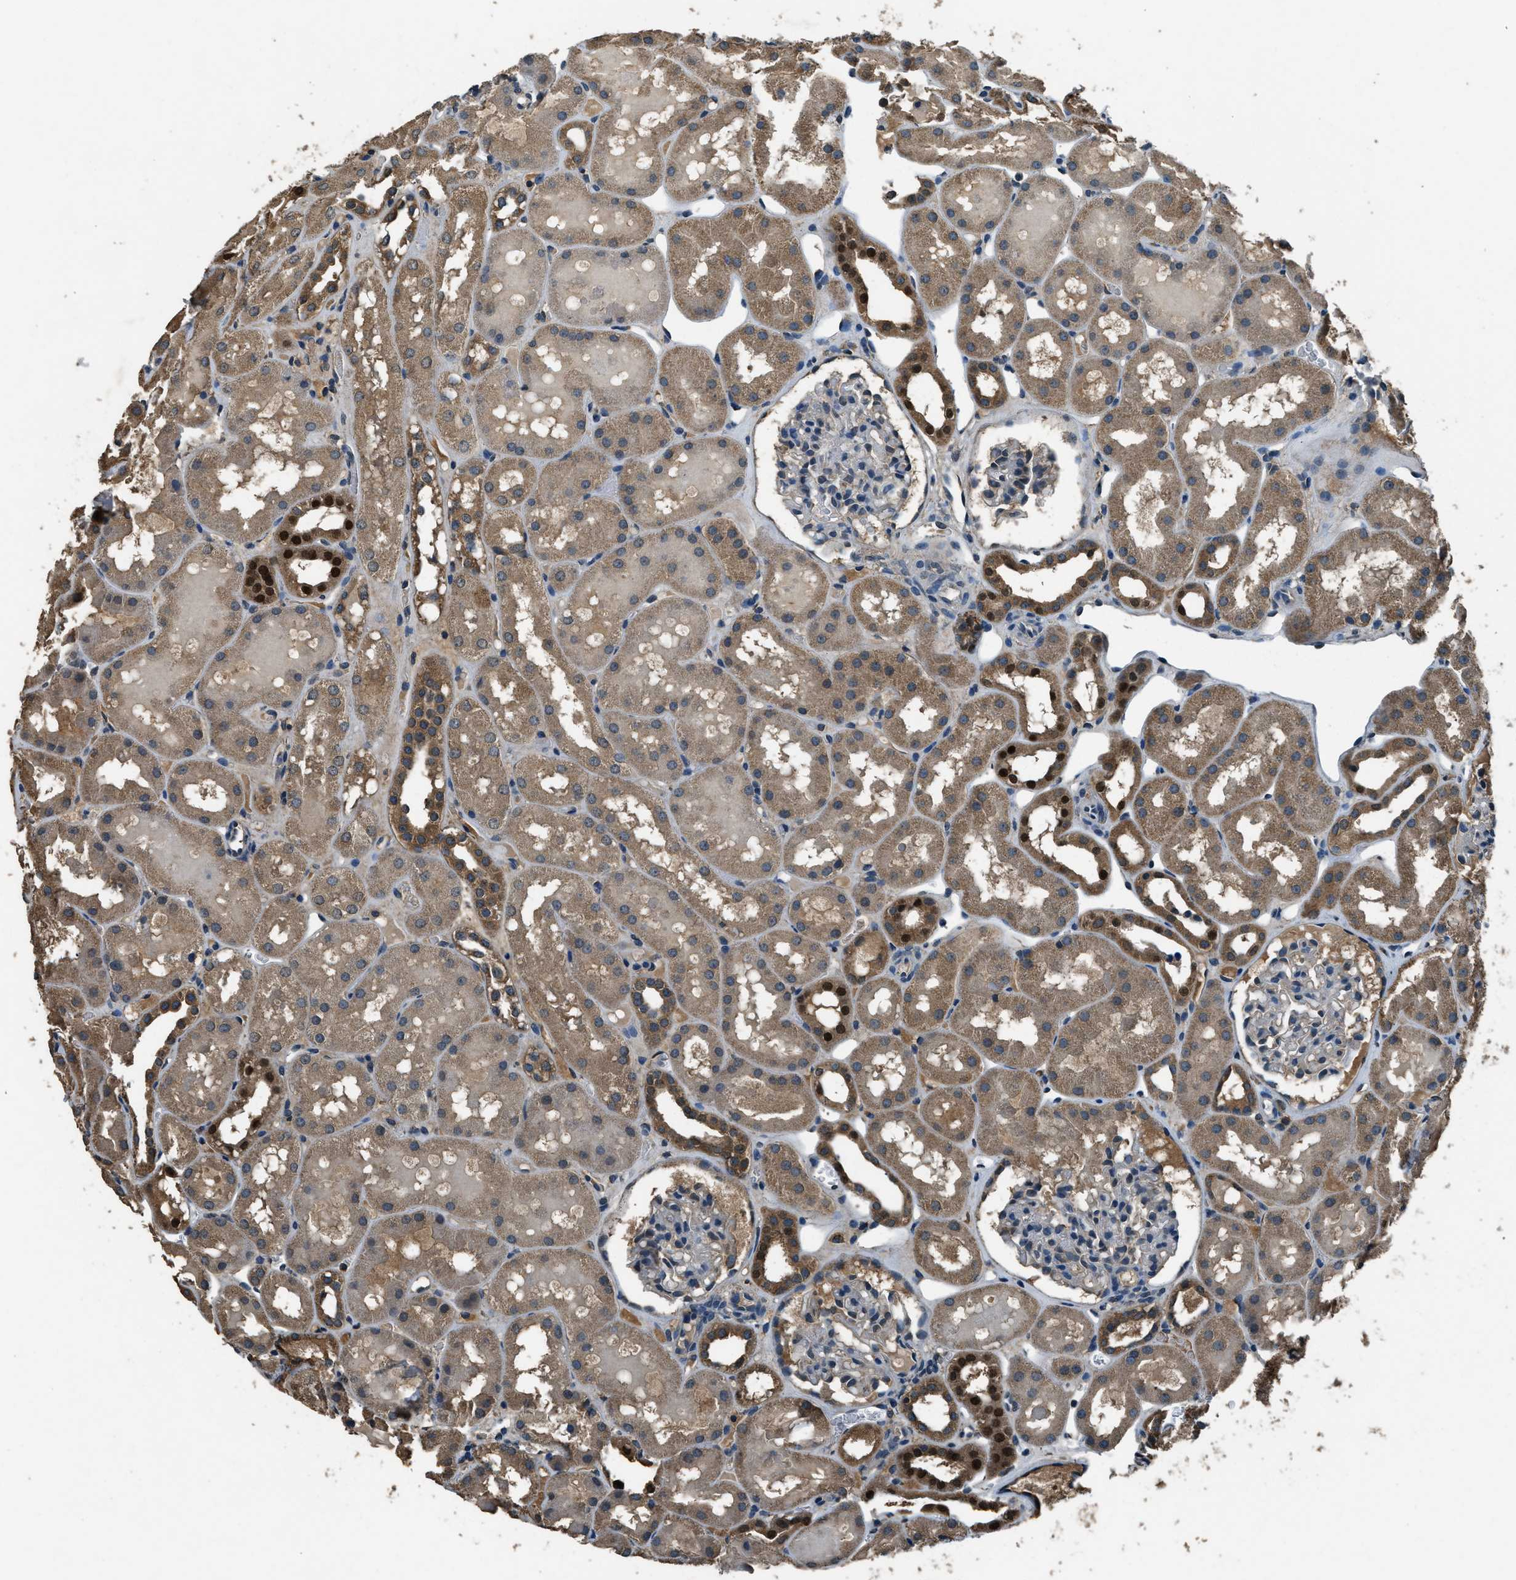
{"staining": {"intensity": "negative", "quantity": "none", "location": "none"}, "tissue": "kidney", "cell_type": "Cells in glomeruli", "image_type": "normal", "snomed": [{"axis": "morphology", "description": "Normal tissue, NOS"}, {"axis": "topography", "description": "Kidney"}, {"axis": "topography", "description": "Urinary bladder"}], "caption": "An image of kidney stained for a protein exhibits no brown staining in cells in glomeruli. (DAB IHC visualized using brightfield microscopy, high magnification).", "gene": "SALL3", "patient": {"sex": "male", "age": 16}}